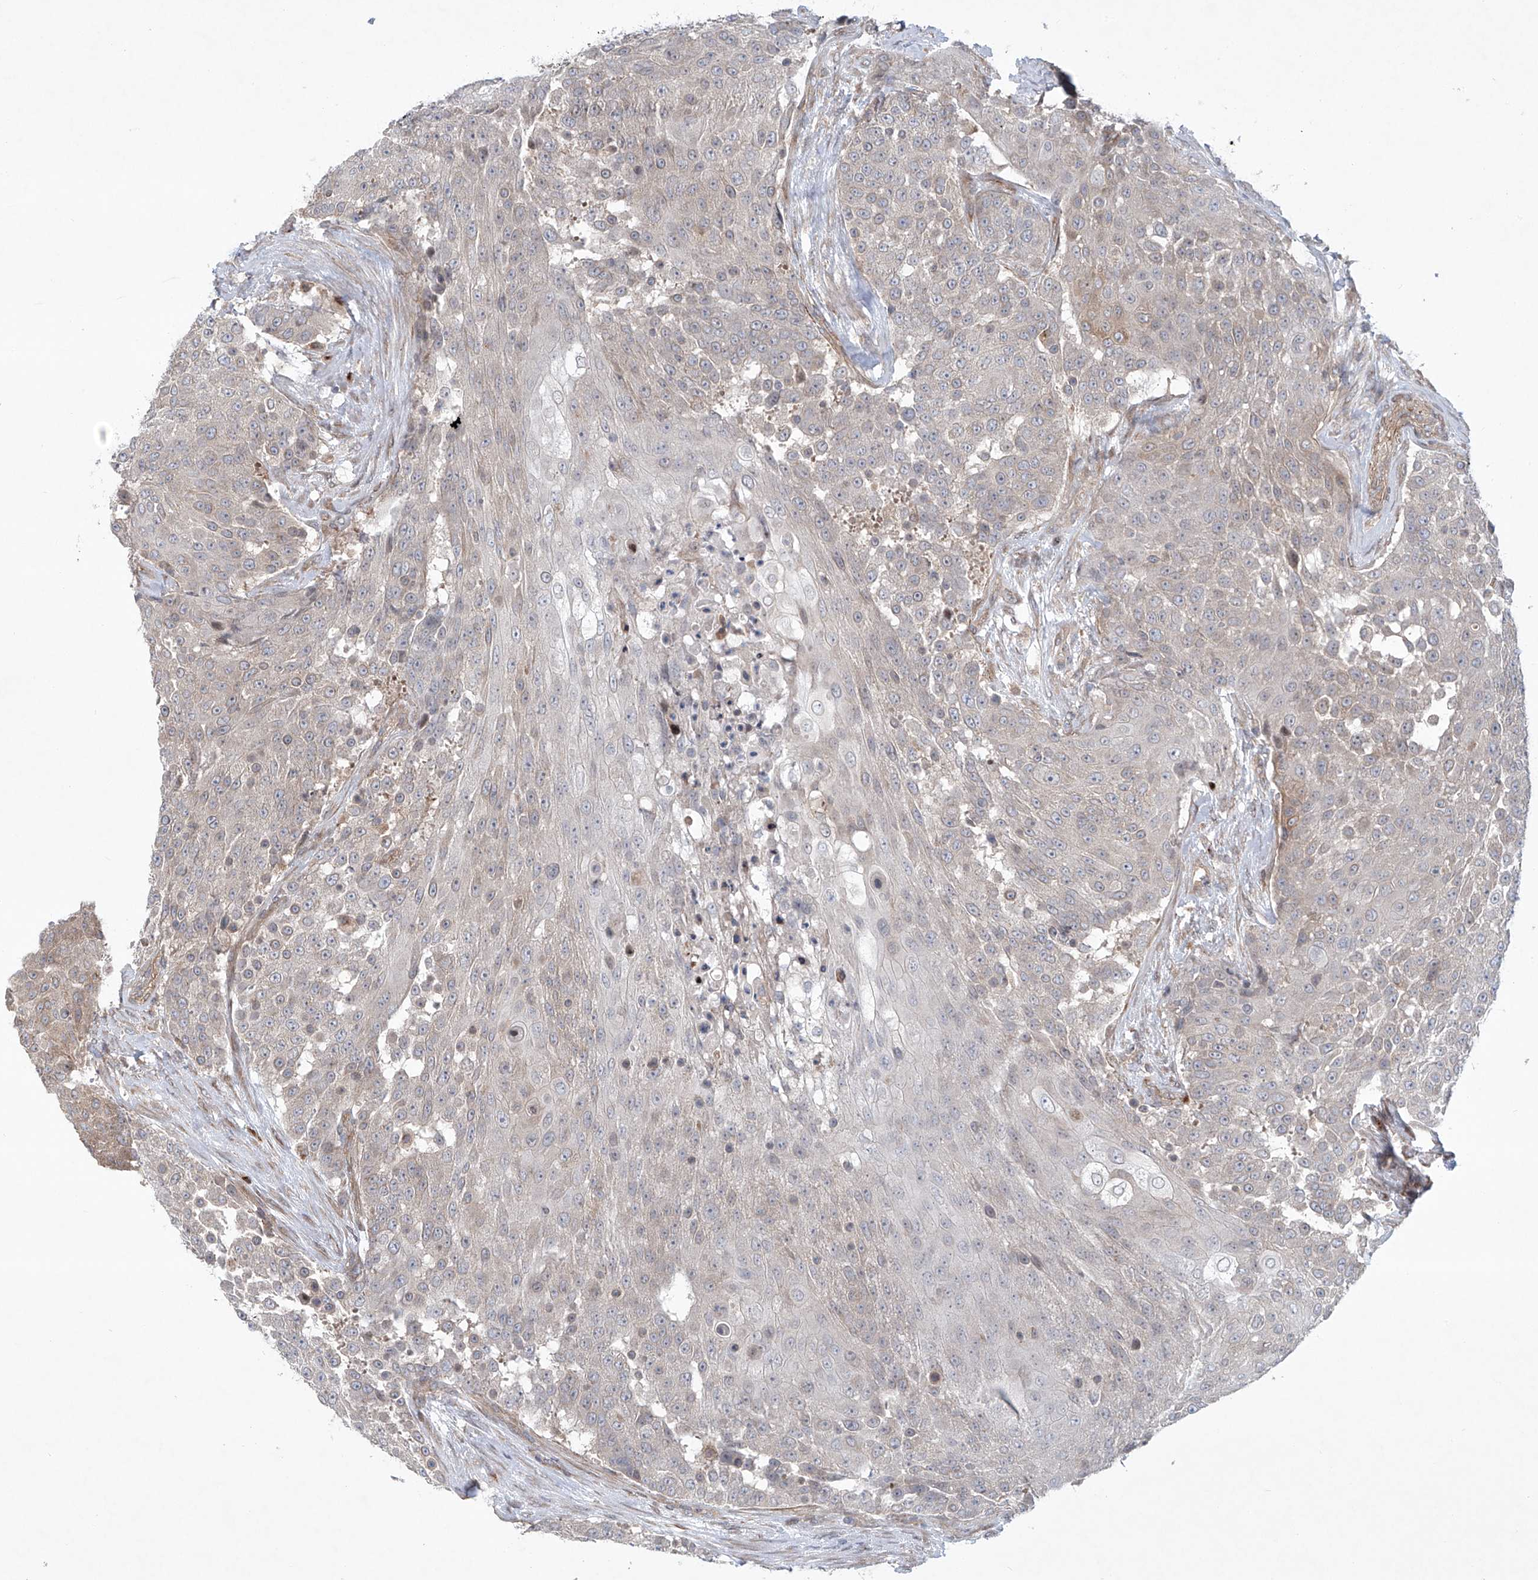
{"staining": {"intensity": "negative", "quantity": "none", "location": "none"}, "tissue": "urothelial cancer", "cell_type": "Tumor cells", "image_type": "cancer", "snomed": [{"axis": "morphology", "description": "Urothelial carcinoma, High grade"}, {"axis": "topography", "description": "Urinary bladder"}], "caption": "A micrograph of human urothelial cancer is negative for staining in tumor cells. (Brightfield microscopy of DAB immunohistochemistry (IHC) at high magnification).", "gene": "KLC4", "patient": {"sex": "female", "age": 63}}